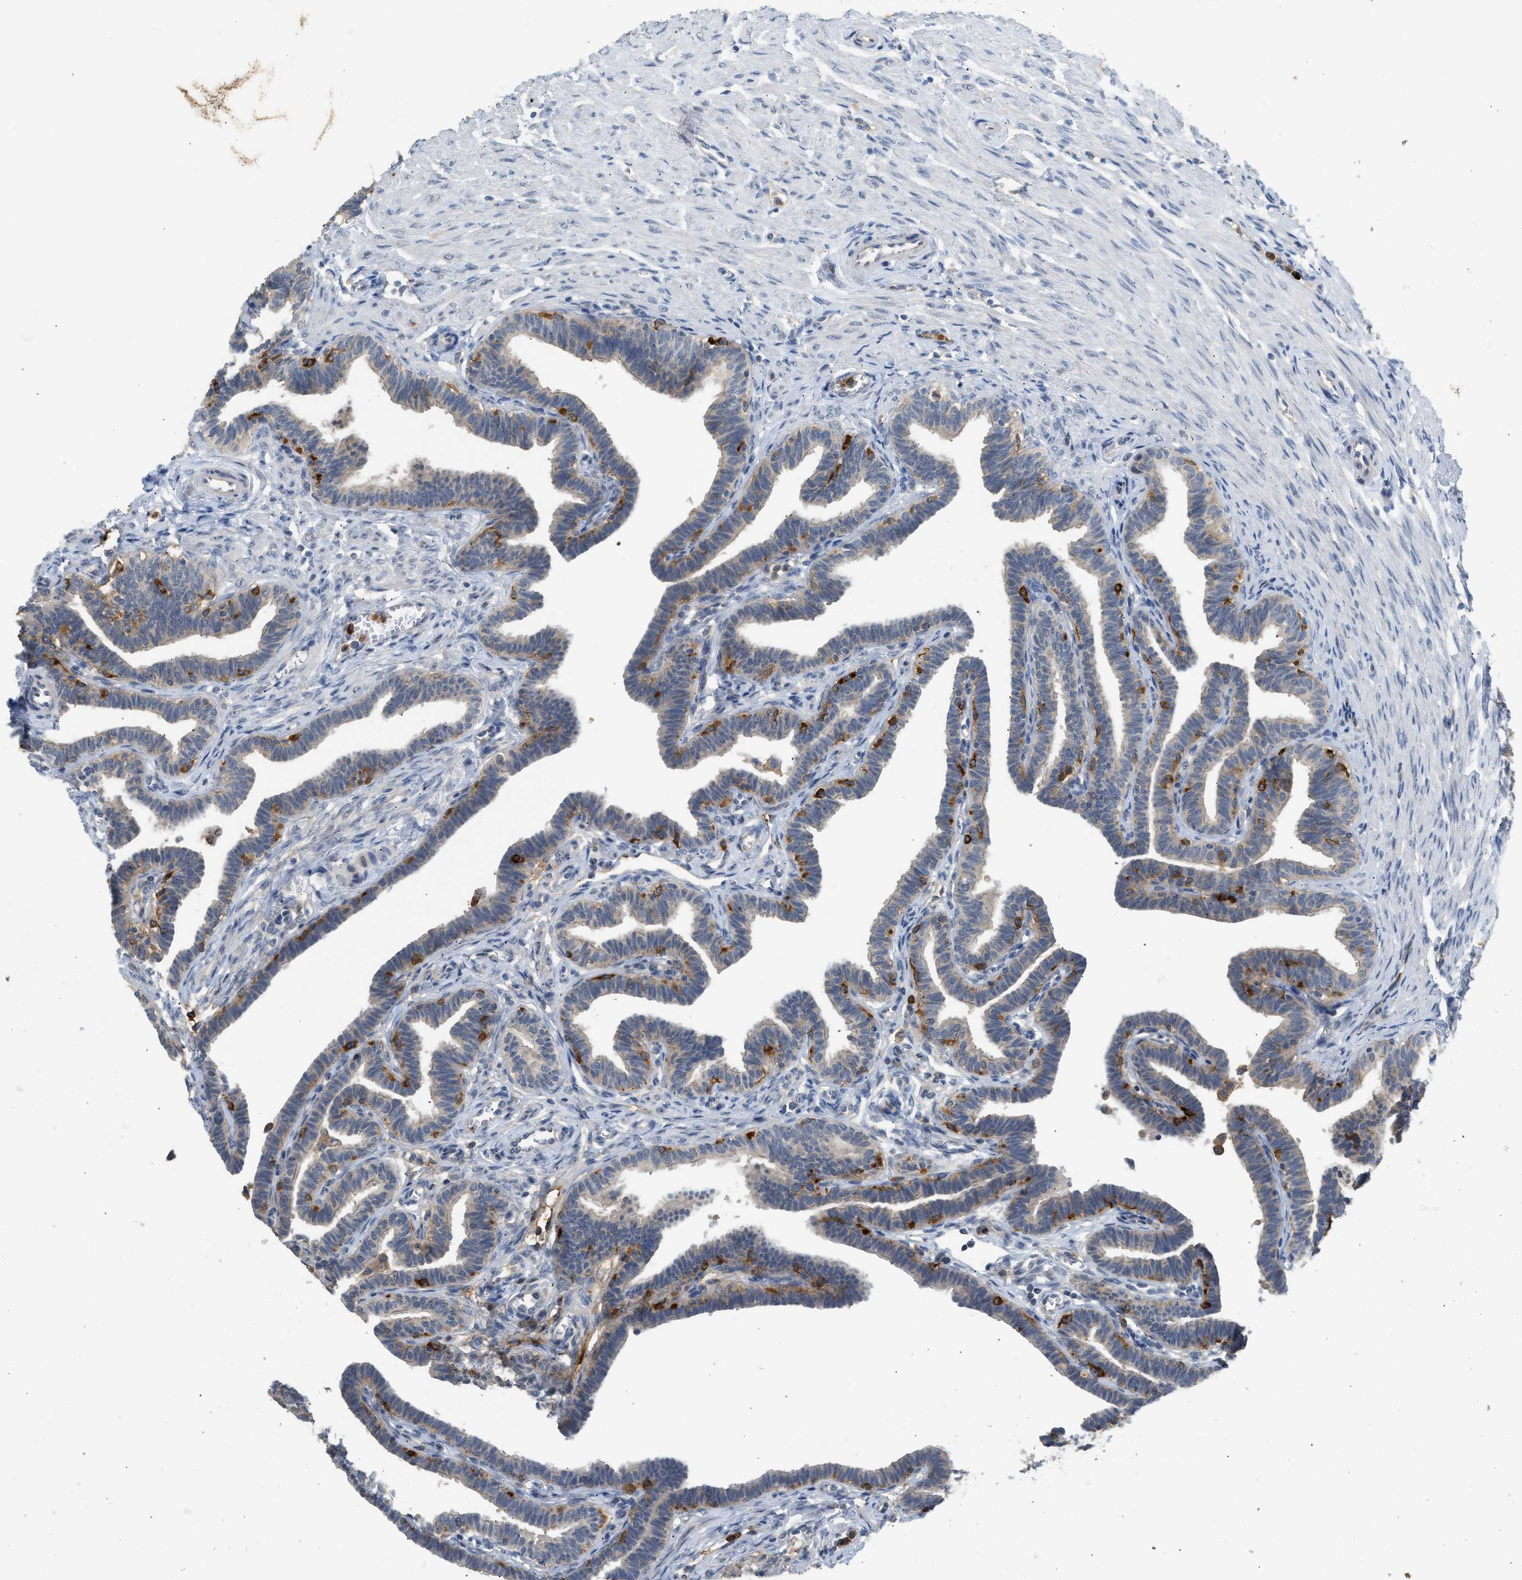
{"staining": {"intensity": "moderate", "quantity": "<25%", "location": "cytoplasmic/membranous"}, "tissue": "fallopian tube", "cell_type": "Glandular cells", "image_type": "normal", "snomed": [{"axis": "morphology", "description": "Normal tissue, NOS"}, {"axis": "topography", "description": "Fallopian tube"}, {"axis": "topography", "description": "Ovary"}], "caption": "Moderate cytoplasmic/membranous protein positivity is present in about <25% of glandular cells in fallopian tube.", "gene": "RHBDF2", "patient": {"sex": "female", "age": 23}}